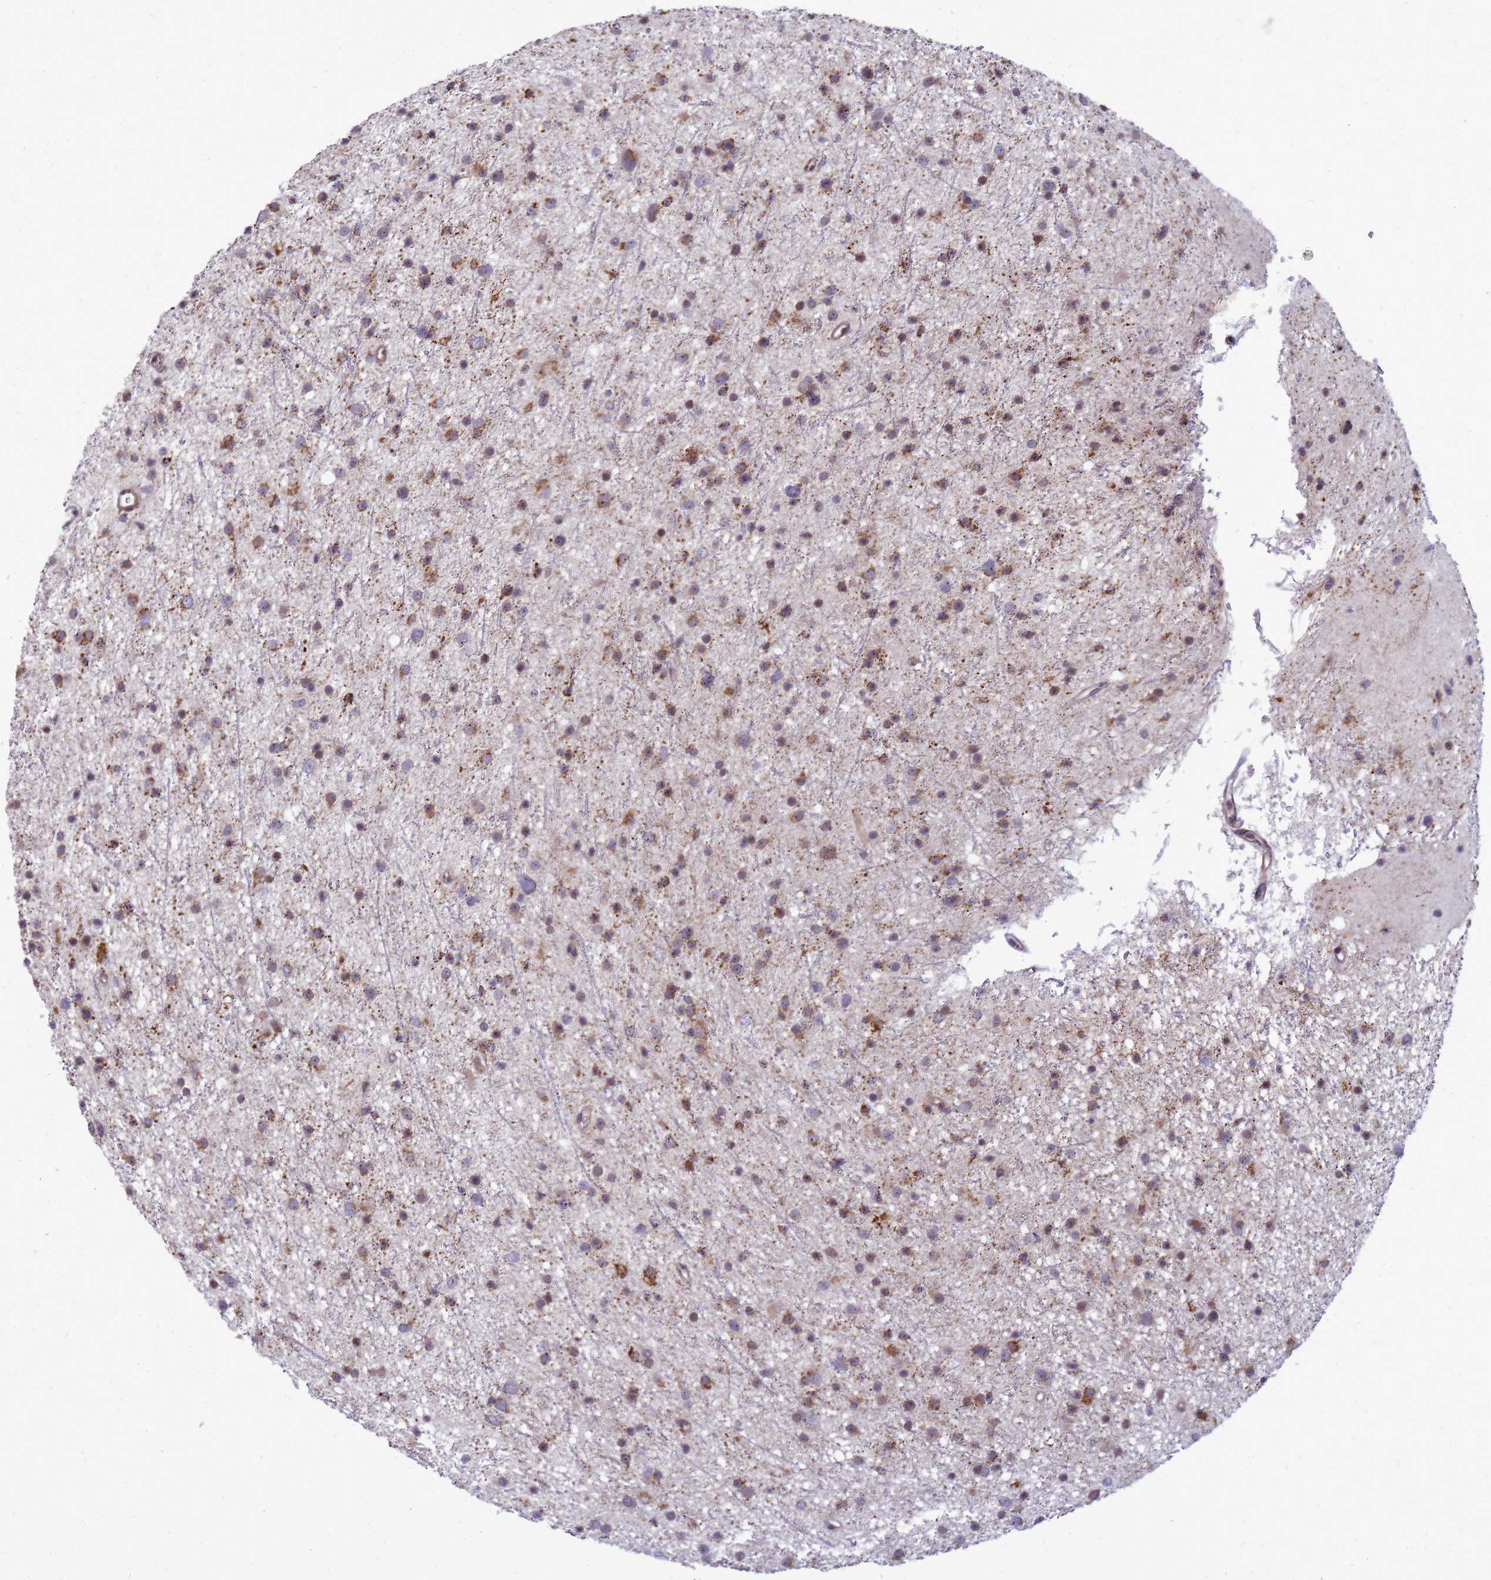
{"staining": {"intensity": "moderate", "quantity": "25%-75%", "location": "cytoplasmic/membranous"}, "tissue": "glioma", "cell_type": "Tumor cells", "image_type": "cancer", "snomed": [{"axis": "morphology", "description": "Glioma, malignant, Low grade"}, {"axis": "topography", "description": "Cerebral cortex"}], "caption": "There is medium levels of moderate cytoplasmic/membranous expression in tumor cells of glioma, as demonstrated by immunohistochemical staining (brown color).", "gene": "C12orf43", "patient": {"sex": "female", "age": 39}}